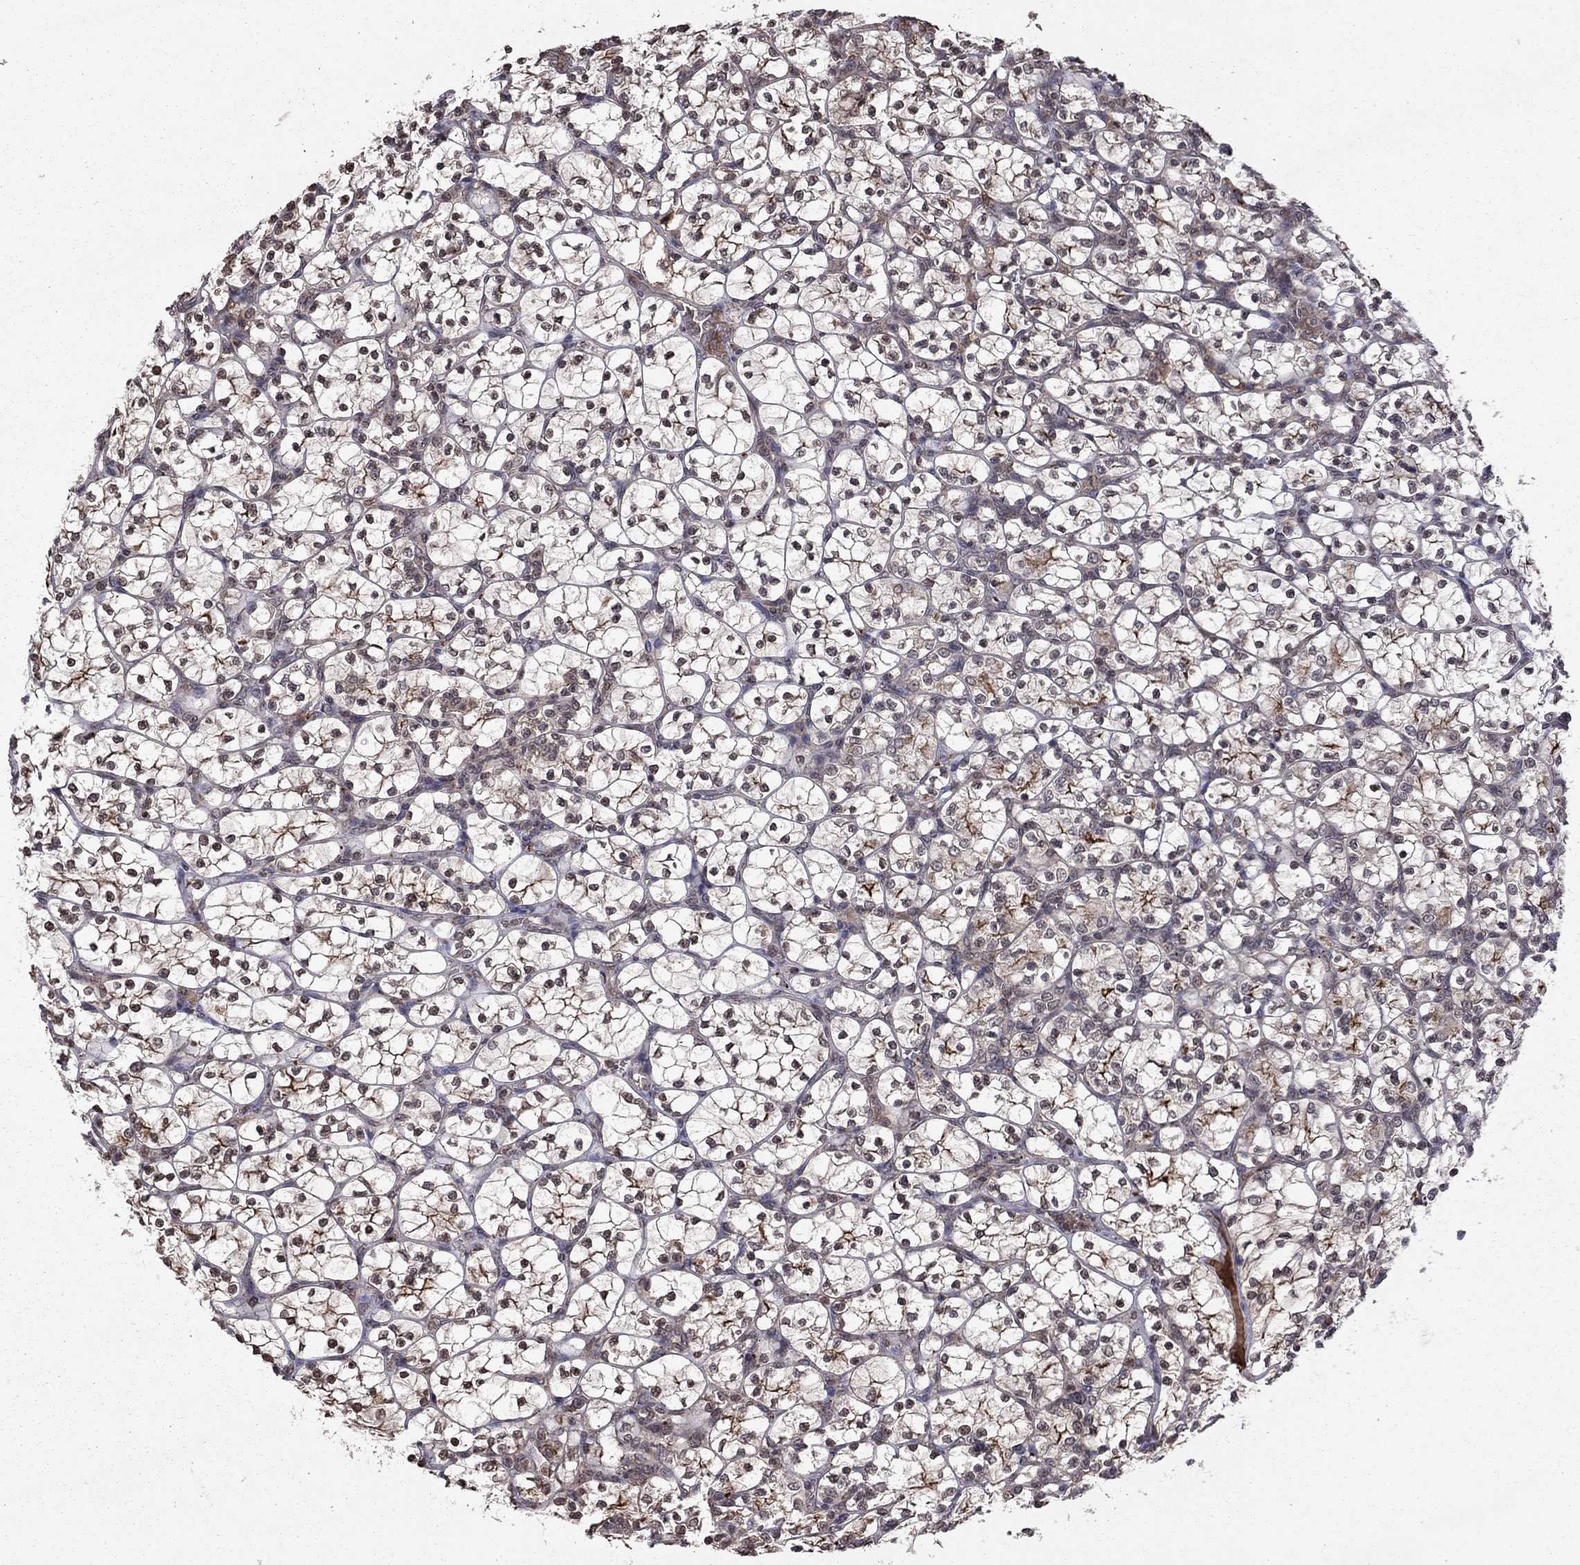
{"staining": {"intensity": "strong", "quantity": "25%-75%", "location": "cytoplasmic/membranous"}, "tissue": "renal cancer", "cell_type": "Tumor cells", "image_type": "cancer", "snomed": [{"axis": "morphology", "description": "Adenocarcinoma, NOS"}, {"axis": "topography", "description": "Kidney"}], "caption": "Approximately 25%-75% of tumor cells in human renal adenocarcinoma demonstrate strong cytoplasmic/membranous protein staining as visualized by brown immunohistochemical staining.", "gene": "NLGN1", "patient": {"sex": "female", "age": 89}}